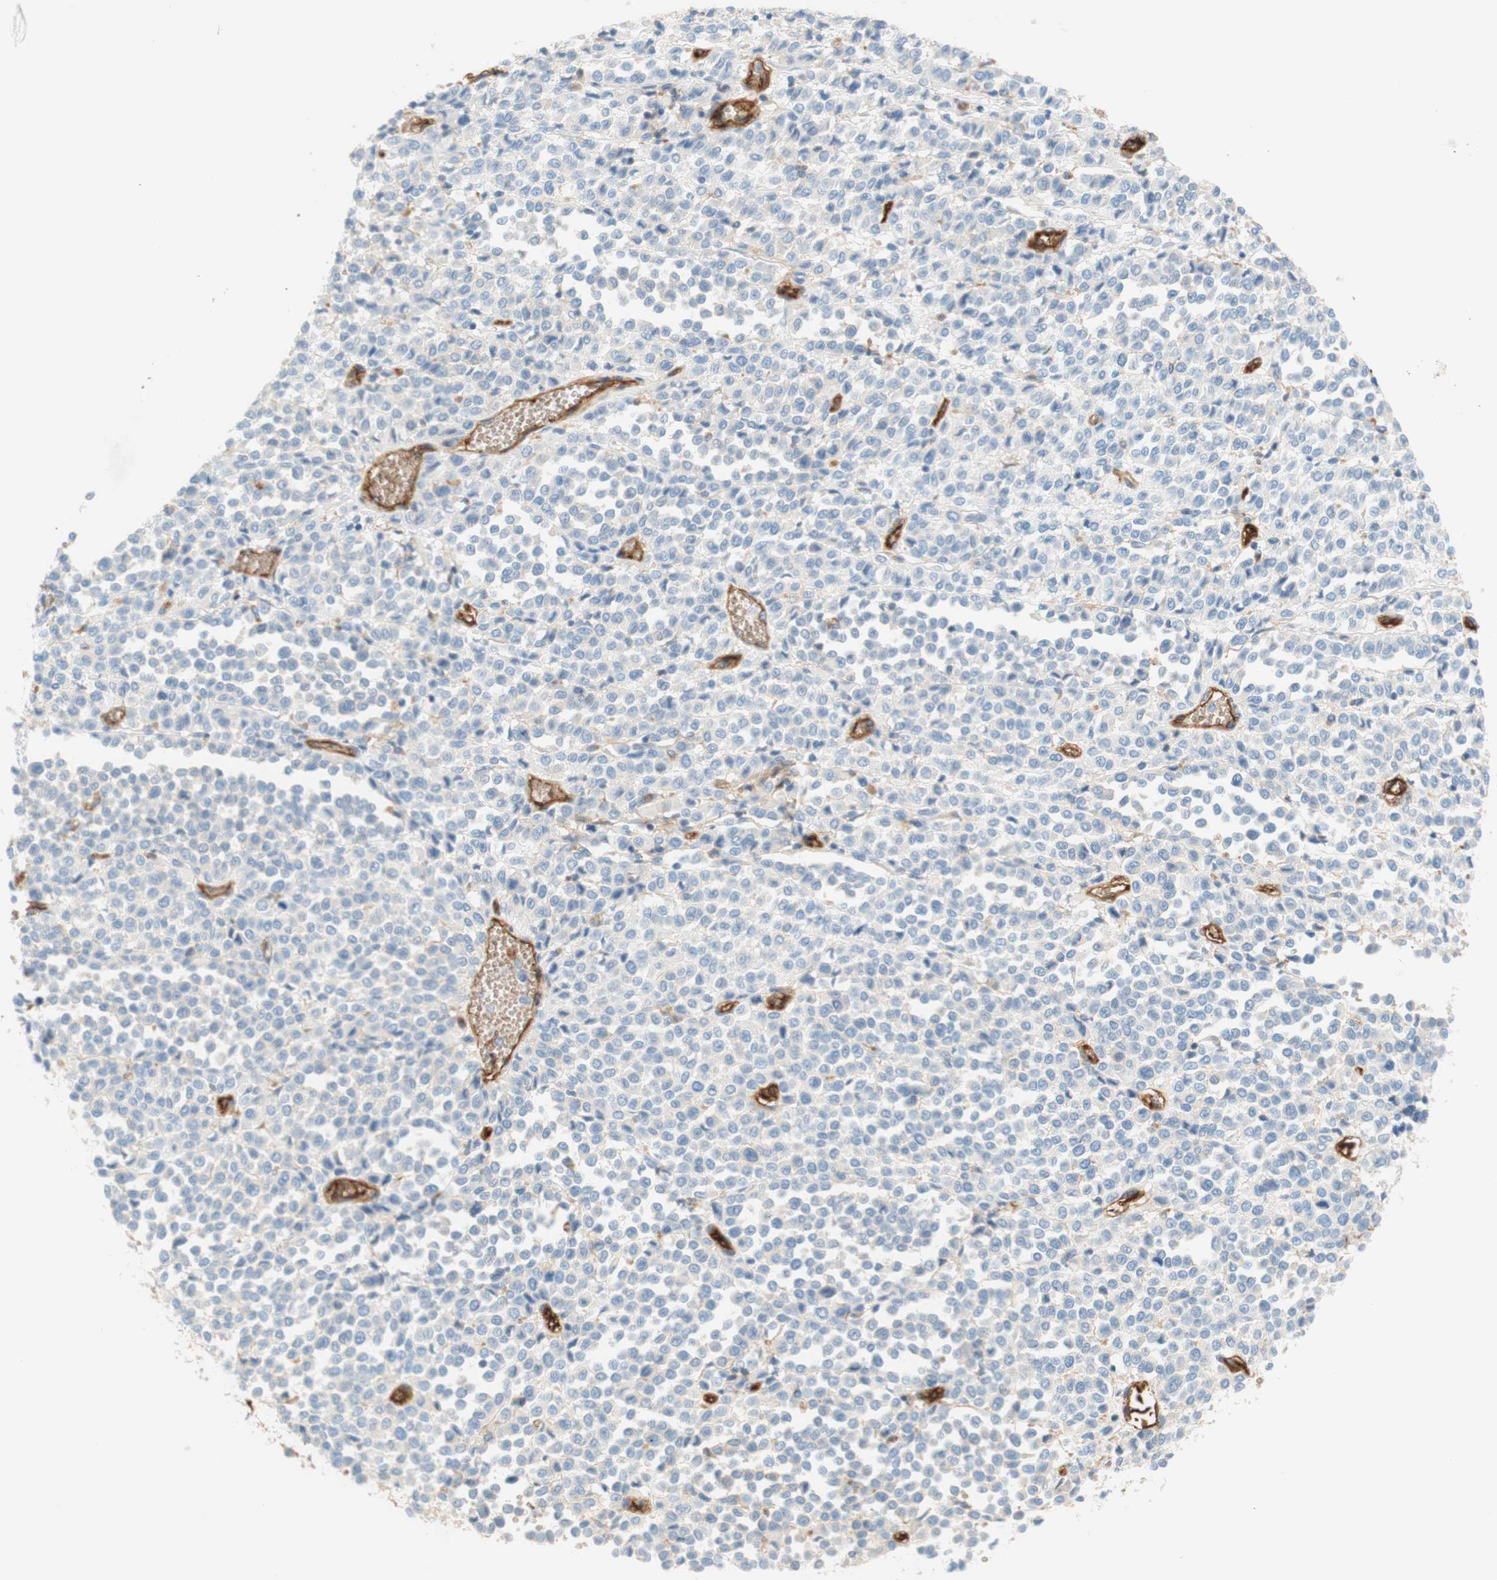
{"staining": {"intensity": "negative", "quantity": "none", "location": "none"}, "tissue": "melanoma", "cell_type": "Tumor cells", "image_type": "cancer", "snomed": [{"axis": "morphology", "description": "Malignant melanoma, Metastatic site"}, {"axis": "topography", "description": "Pancreas"}], "caption": "This micrograph is of malignant melanoma (metastatic site) stained with IHC to label a protein in brown with the nuclei are counter-stained blue. There is no expression in tumor cells. Brightfield microscopy of immunohistochemistry (IHC) stained with DAB (3,3'-diaminobenzidine) (brown) and hematoxylin (blue), captured at high magnification.", "gene": "STOM", "patient": {"sex": "female", "age": 30}}